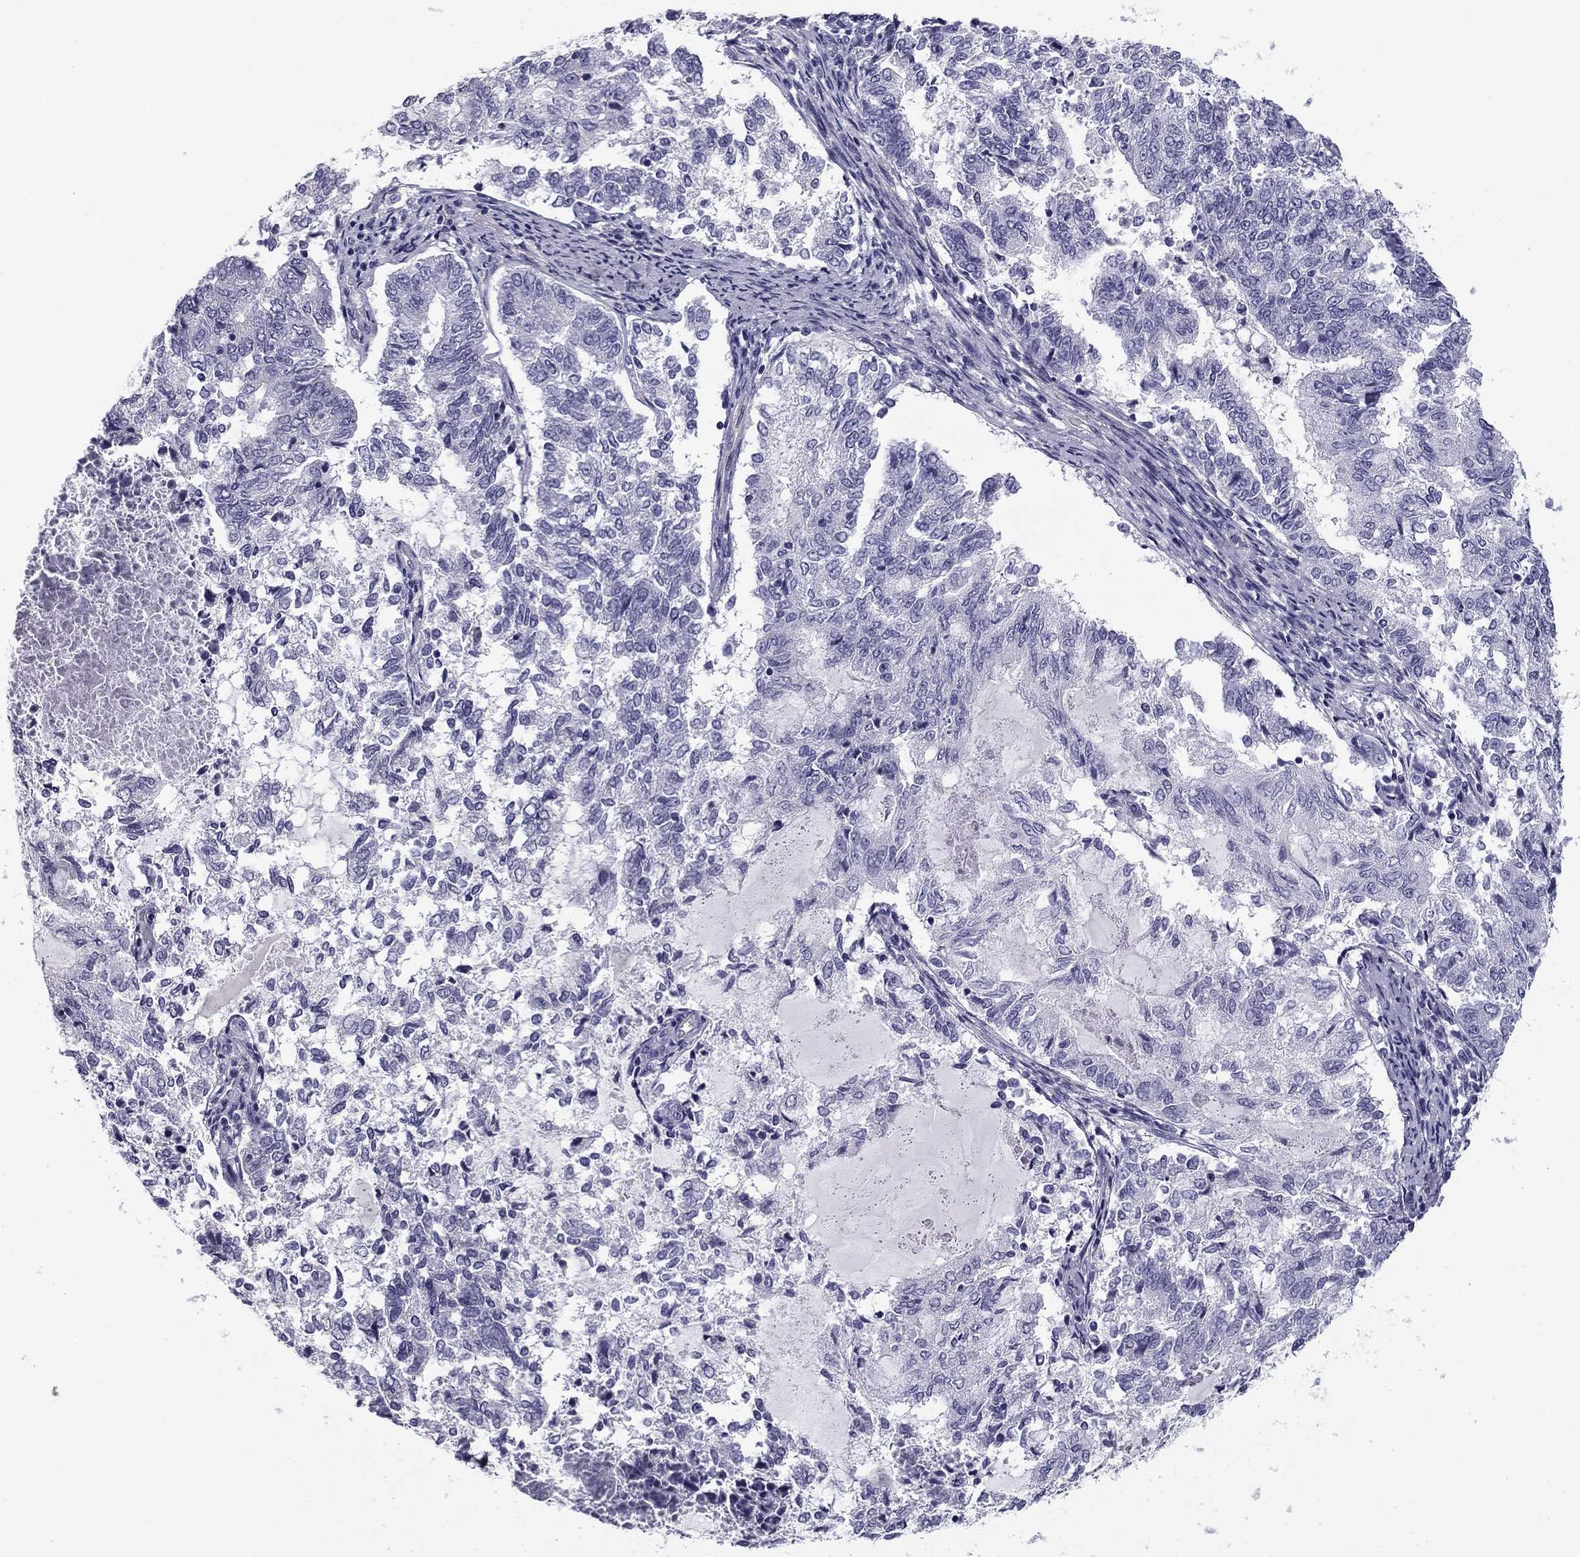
{"staining": {"intensity": "negative", "quantity": "none", "location": "none"}, "tissue": "endometrial cancer", "cell_type": "Tumor cells", "image_type": "cancer", "snomed": [{"axis": "morphology", "description": "Adenocarcinoma, NOS"}, {"axis": "topography", "description": "Endometrium"}], "caption": "A micrograph of human endometrial cancer is negative for staining in tumor cells.", "gene": "FLNC", "patient": {"sex": "female", "age": 65}}